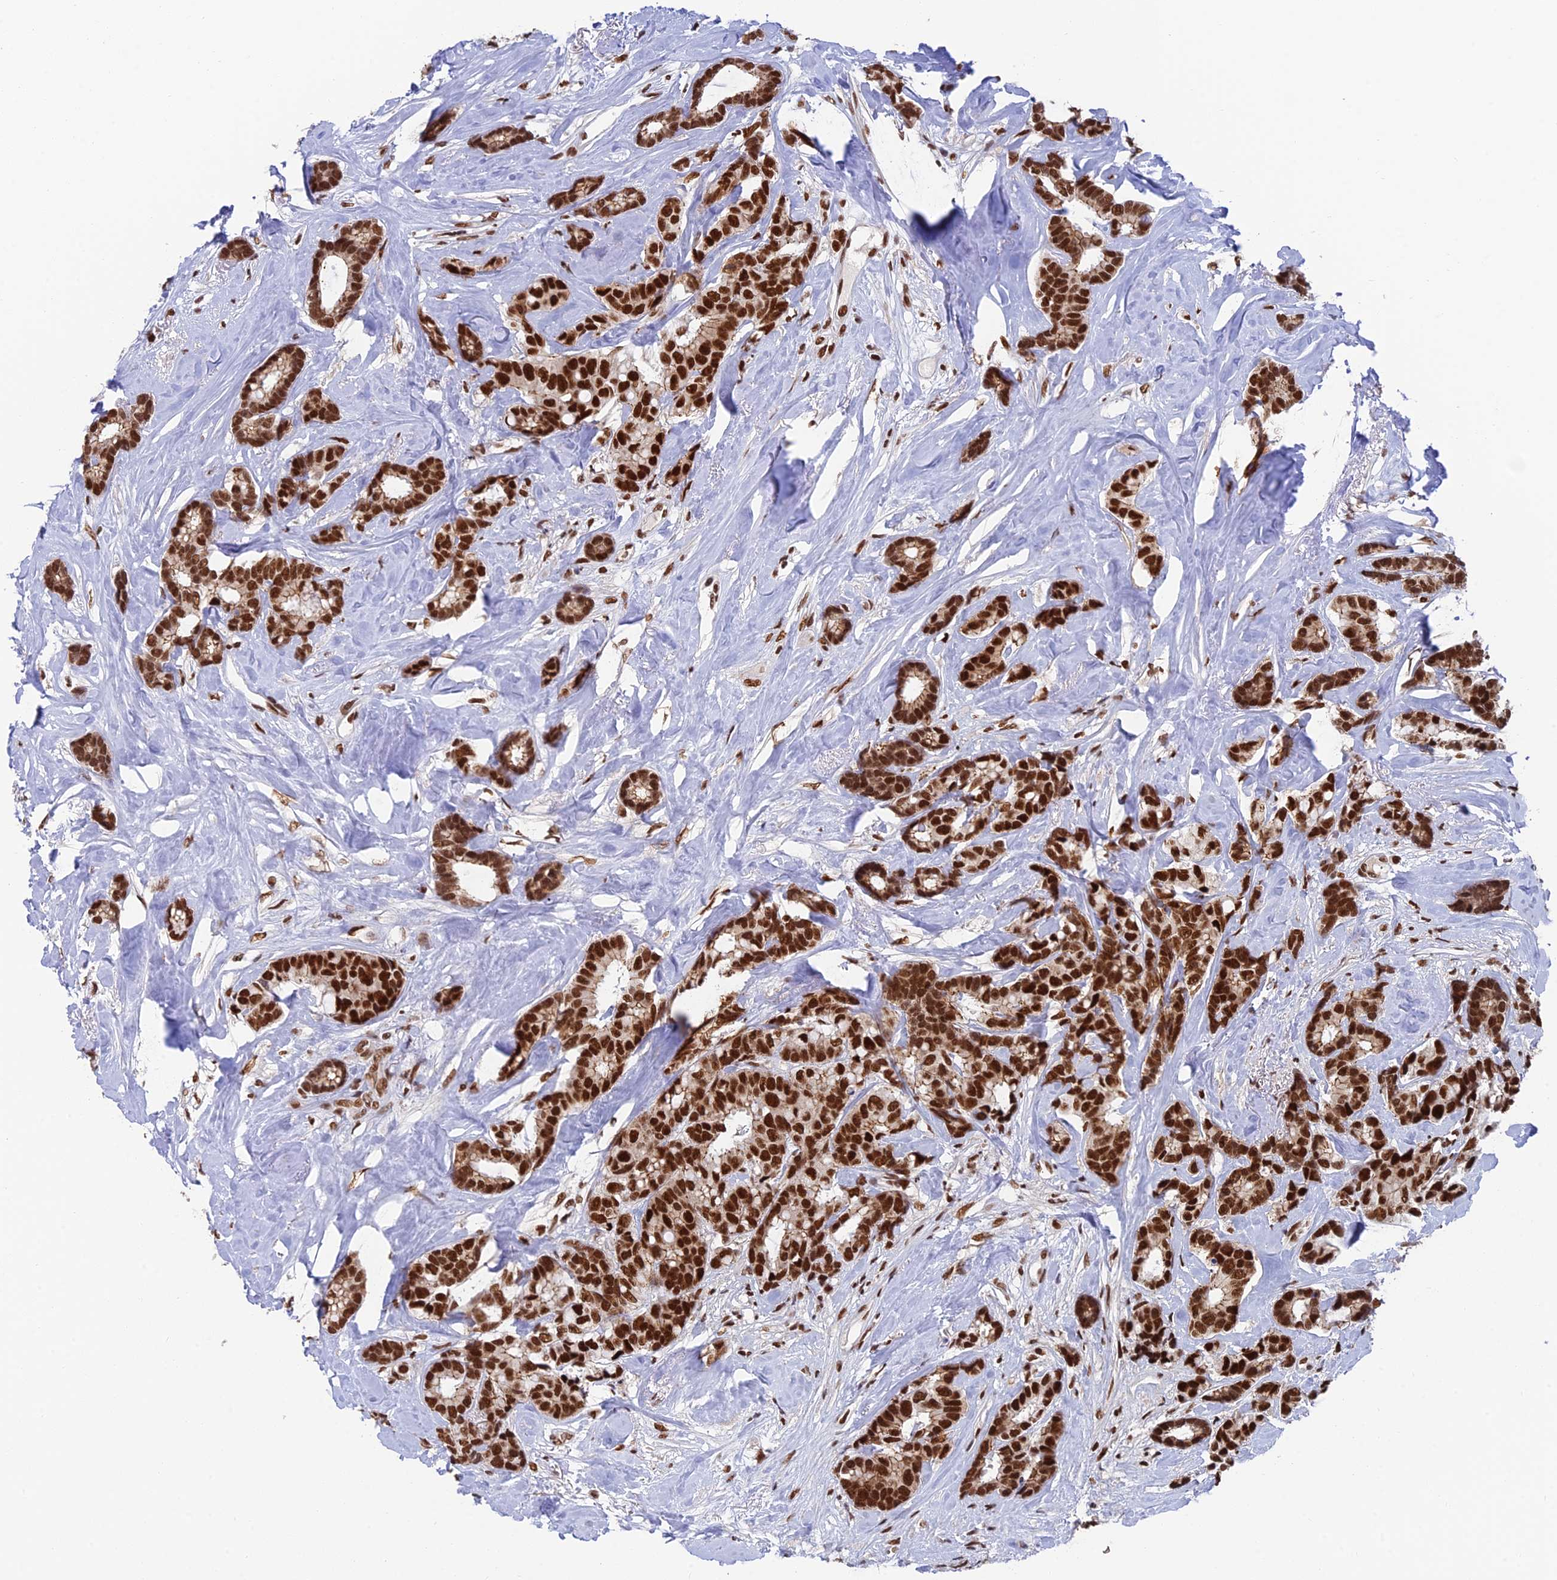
{"staining": {"intensity": "strong", "quantity": ">75%", "location": "nuclear"}, "tissue": "breast cancer", "cell_type": "Tumor cells", "image_type": "cancer", "snomed": [{"axis": "morphology", "description": "Duct carcinoma"}, {"axis": "topography", "description": "Breast"}], "caption": "Immunohistochemistry of human breast infiltrating ductal carcinoma demonstrates high levels of strong nuclear expression in about >75% of tumor cells.", "gene": "EEF1AKMT3", "patient": {"sex": "female", "age": 87}}